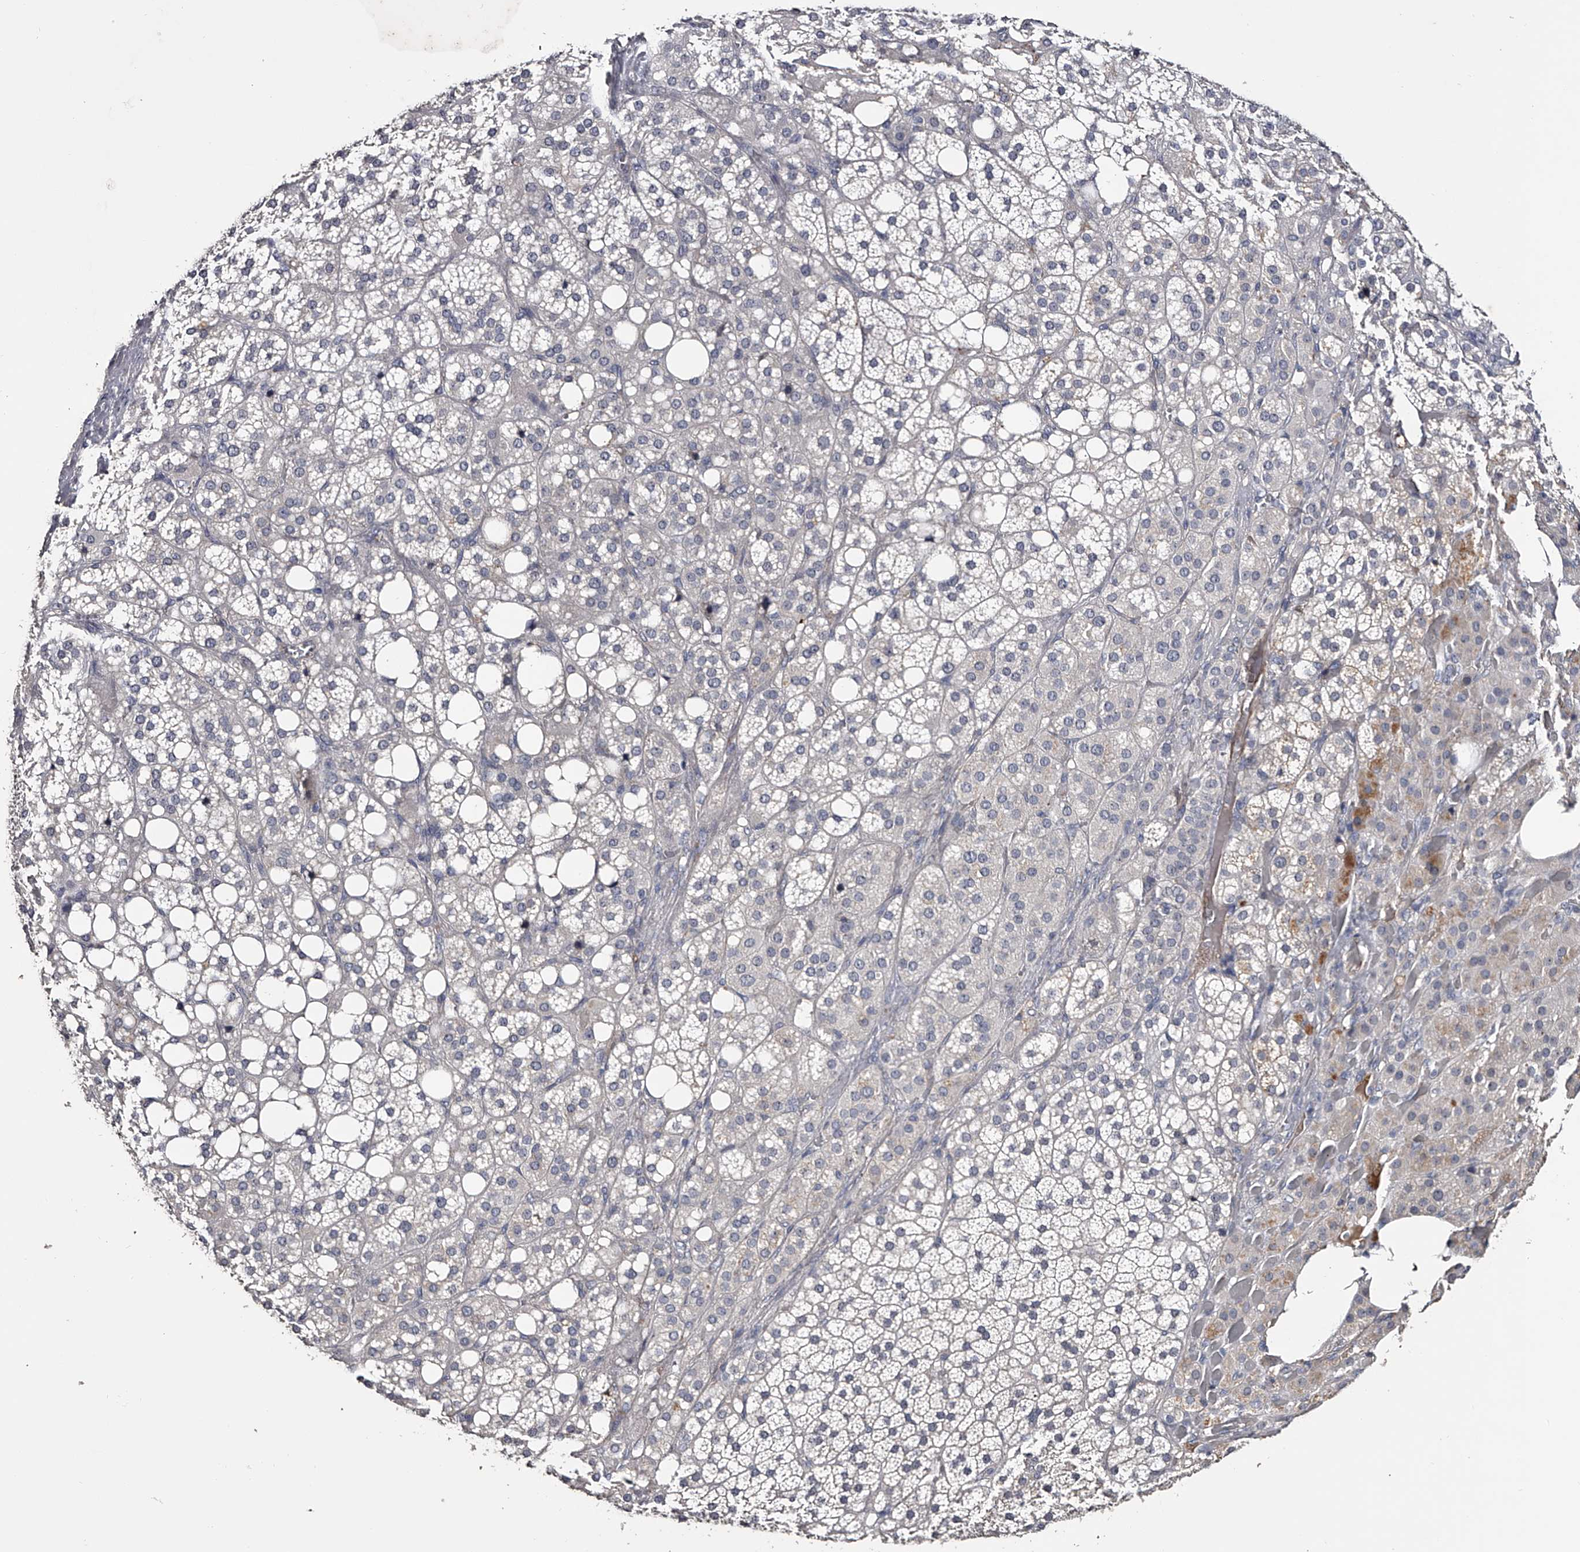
{"staining": {"intensity": "negative", "quantity": "none", "location": "none"}, "tissue": "adrenal gland", "cell_type": "Glandular cells", "image_type": "normal", "snomed": [{"axis": "morphology", "description": "Normal tissue, NOS"}, {"axis": "topography", "description": "Adrenal gland"}], "caption": "DAB immunohistochemical staining of benign adrenal gland shows no significant expression in glandular cells.", "gene": "MDN1", "patient": {"sex": "female", "age": 59}}